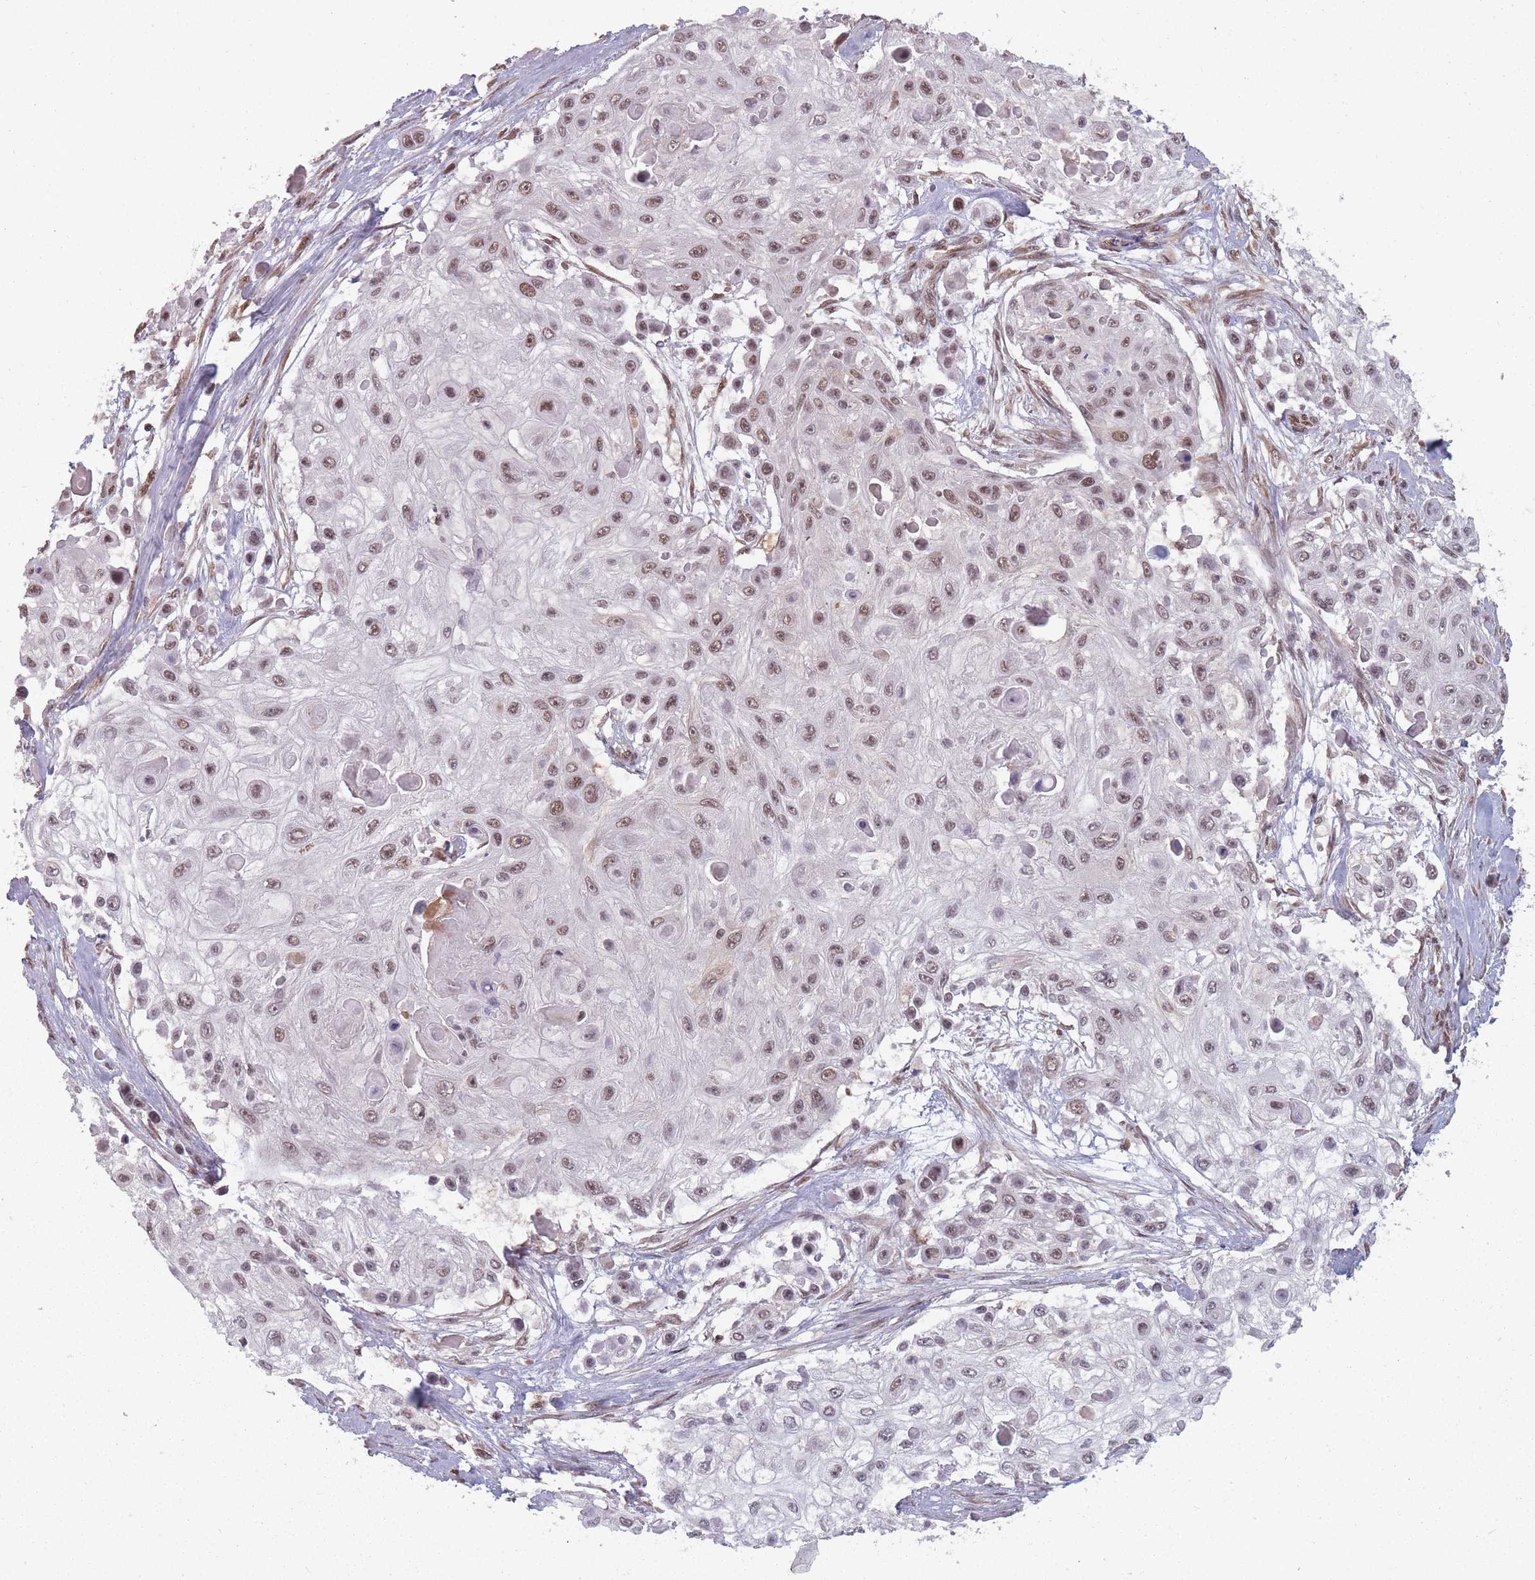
{"staining": {"intensity": "moderate", "quantity": ">75%", "location": "nuclear"}, "tissue": "skin cancer", "cell_type": "Tumor cells", "image_type": "cancer", "snomed": [{"axis": "morphology", "description": "Squamous cell carcinoma, NOS"}, {"axis": "topography", "description": "Skin"}], "caption": "Brown immunohistochemical staining in human skin squamous cell carcinoma reveals moderate nuclear expression in approximately >75% of tumor cells.", "gene": "TMED3", "patient": {"sex": "male", "age": 67}}